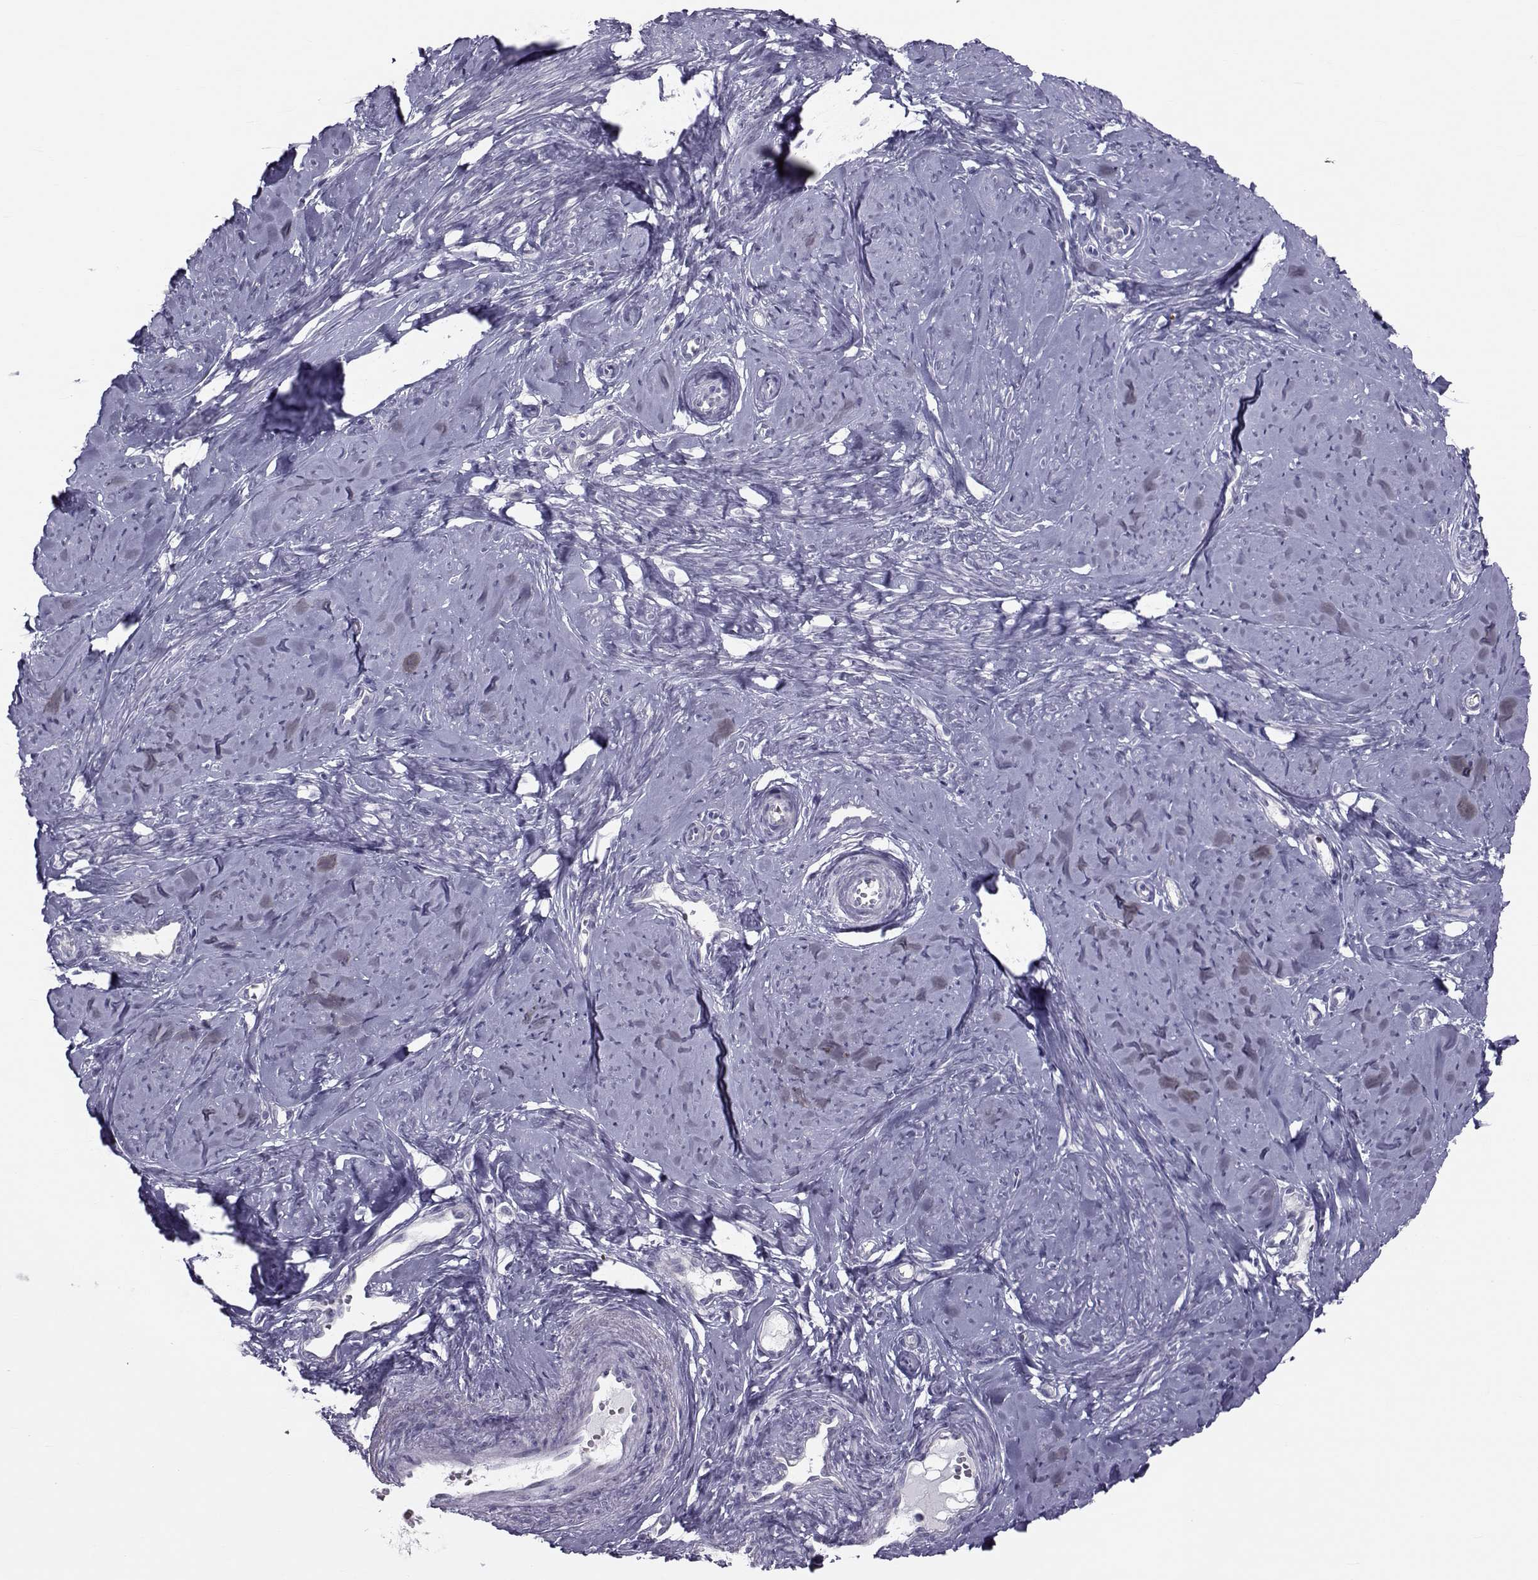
{"staining": {"intensity": "negative", "quantity": "none", "location": "none"}, "tissue": "smooth muscle", "cell_type": "Smooth muscle cells", "image_type": "normal", "snomed": [{"axis": "morphology", "description": "Normal tissue, NOS"}, {"axis": "topography", "description": "Smooth muscle"}], "caption": "This is a image of IHC staining of normal smooth muscle, which shows no positivity in smooth muscle cells. (Brightfield microscopy of DAB (3,3'-diaminobenzidine) immunohistochemistry (IHC) at high magnification).", "gene": "GARIN3", "patient": {"sex": "female", "age": 48}}